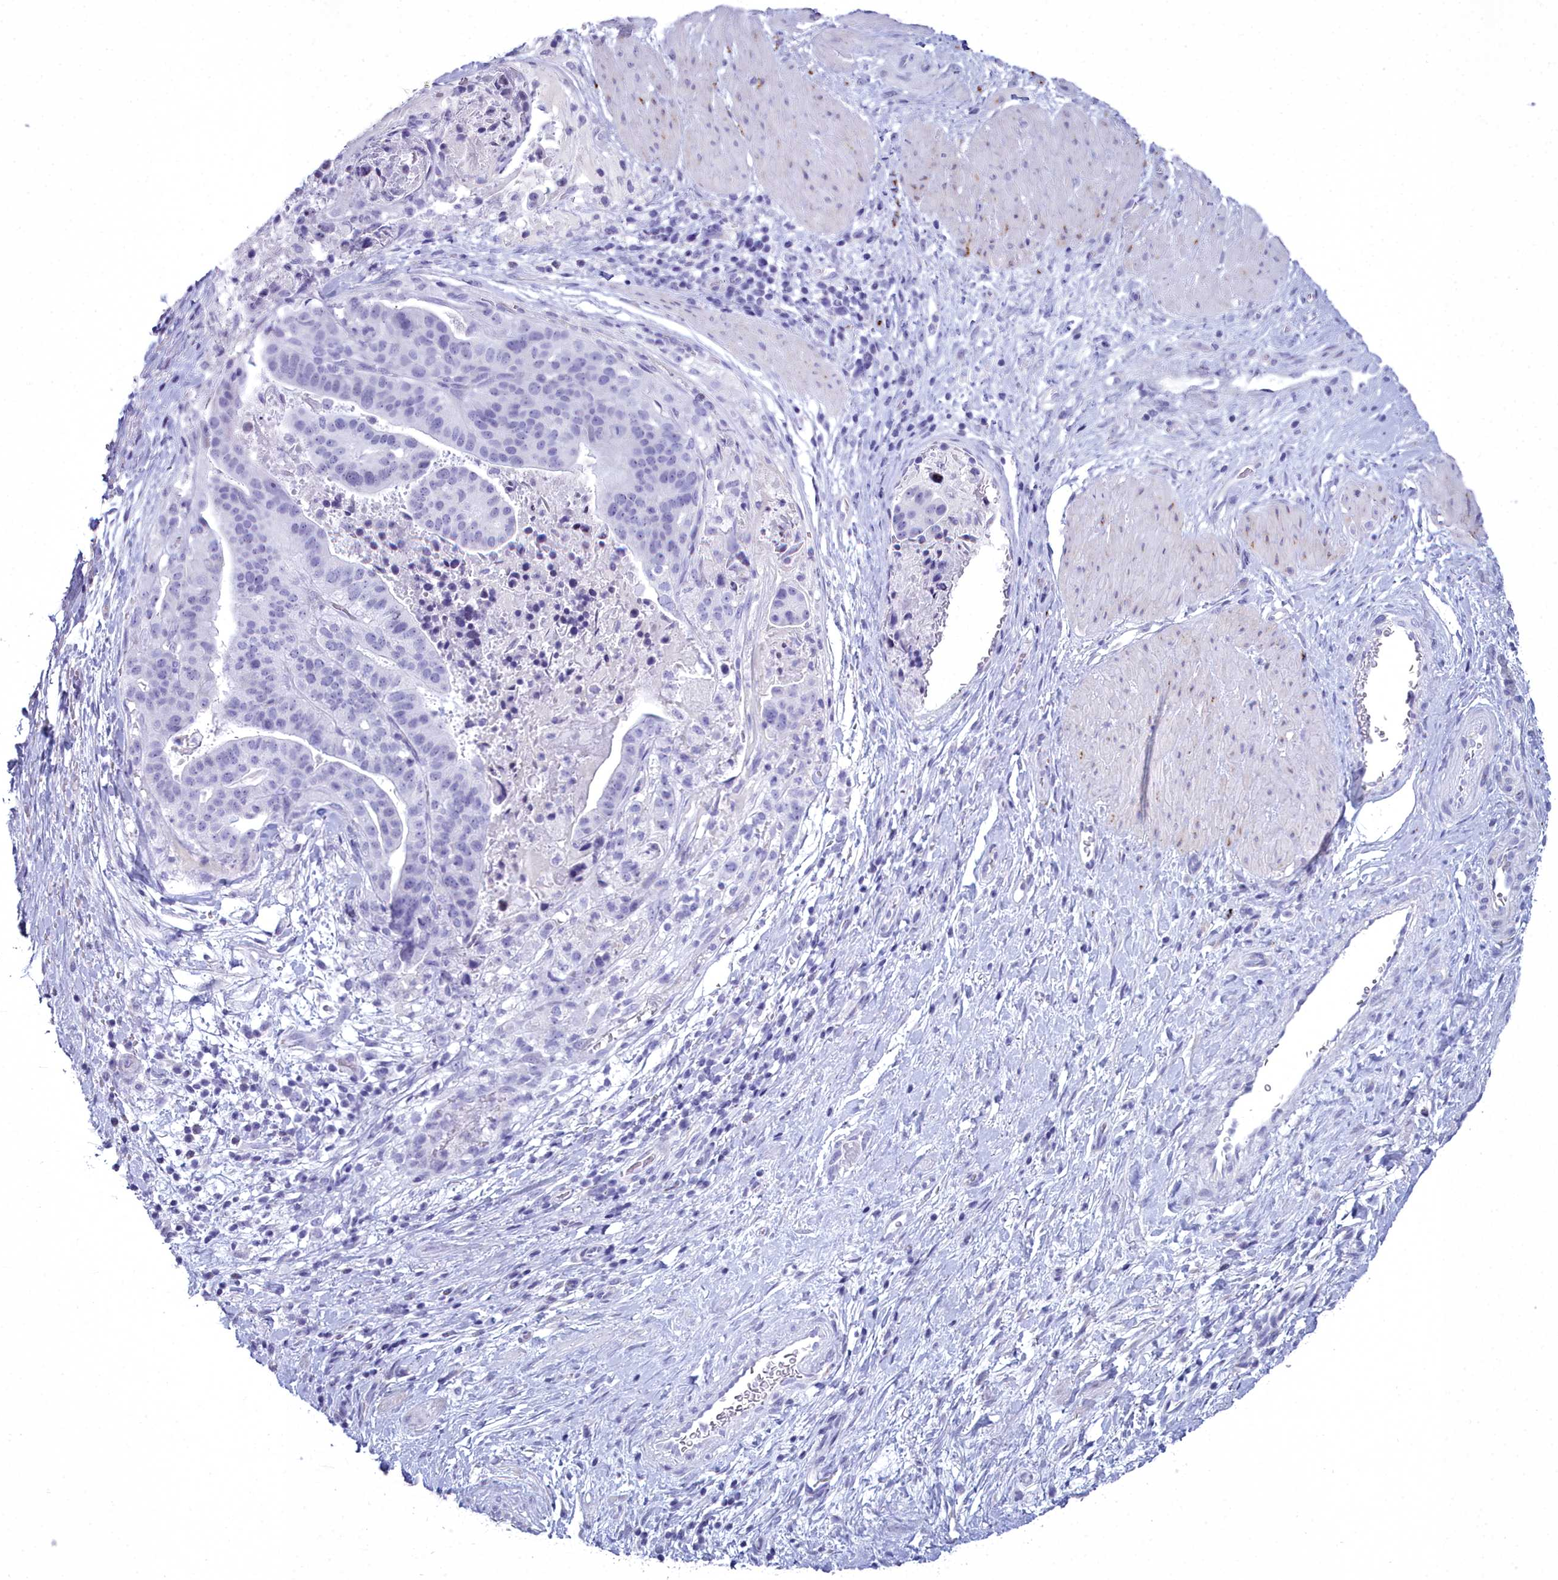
{"staining": {"intensity": "negative", "quantity": "none", "location": "none"}, "tissue": "stomach cancer", "cell_type": "Tumor cells", "image_type": "cancer", "snomed": [{"axis": "morphology", "description": "Adenocarcinoma, NOS"}, {"axis": "topography", "description": "Stomach"}], "caption": "This is a micrograph of immunohistochemistry (IHC) staining of stomach adenocarcinoma, which shows no expression in tumor cells.", "gene": "MAP6", "patient": {"sex": "male", "age": 48}}